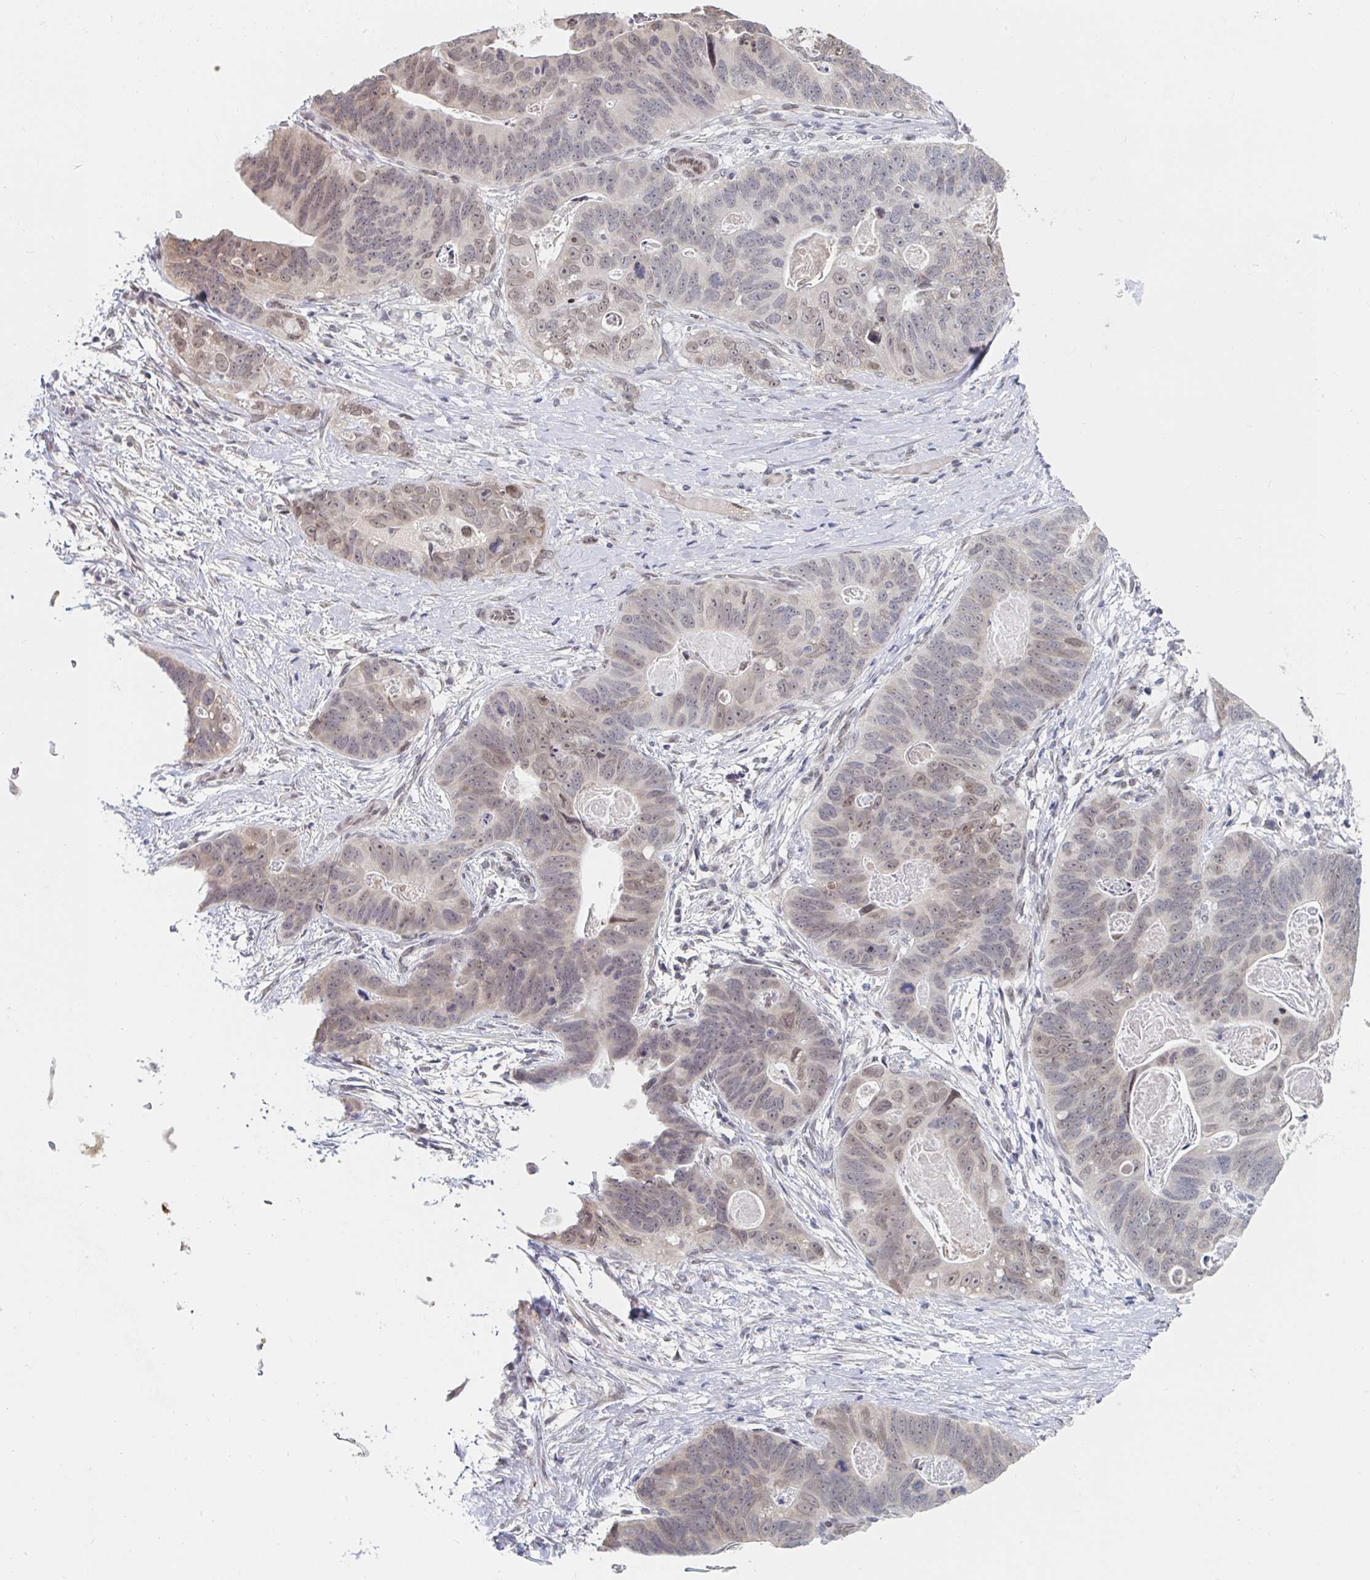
{"staining": {"intensity": "weak", "quantity": "25%-75%", "location": "nuclear"}, "tissue": "stomach cancer", "cell_type": "Tumor cells", "image_type": "cancer", "snomed": [{"axis": "morphology", "description": "Normal tissue, NOS"}, {"axis": "morphology", "description": "Adenocarcinoma, NOS"}, {"axis": "topography", "description": "Stomach"}], "caption": "Protein expression by immunohistochemistry (IHC) exhibits weak nuclear expression in approximately 25%-75% of tumor cells in adenocarcinoma (stomach).", "gene": "CHD2", "patient": {"sex": "female", "age": 89}}